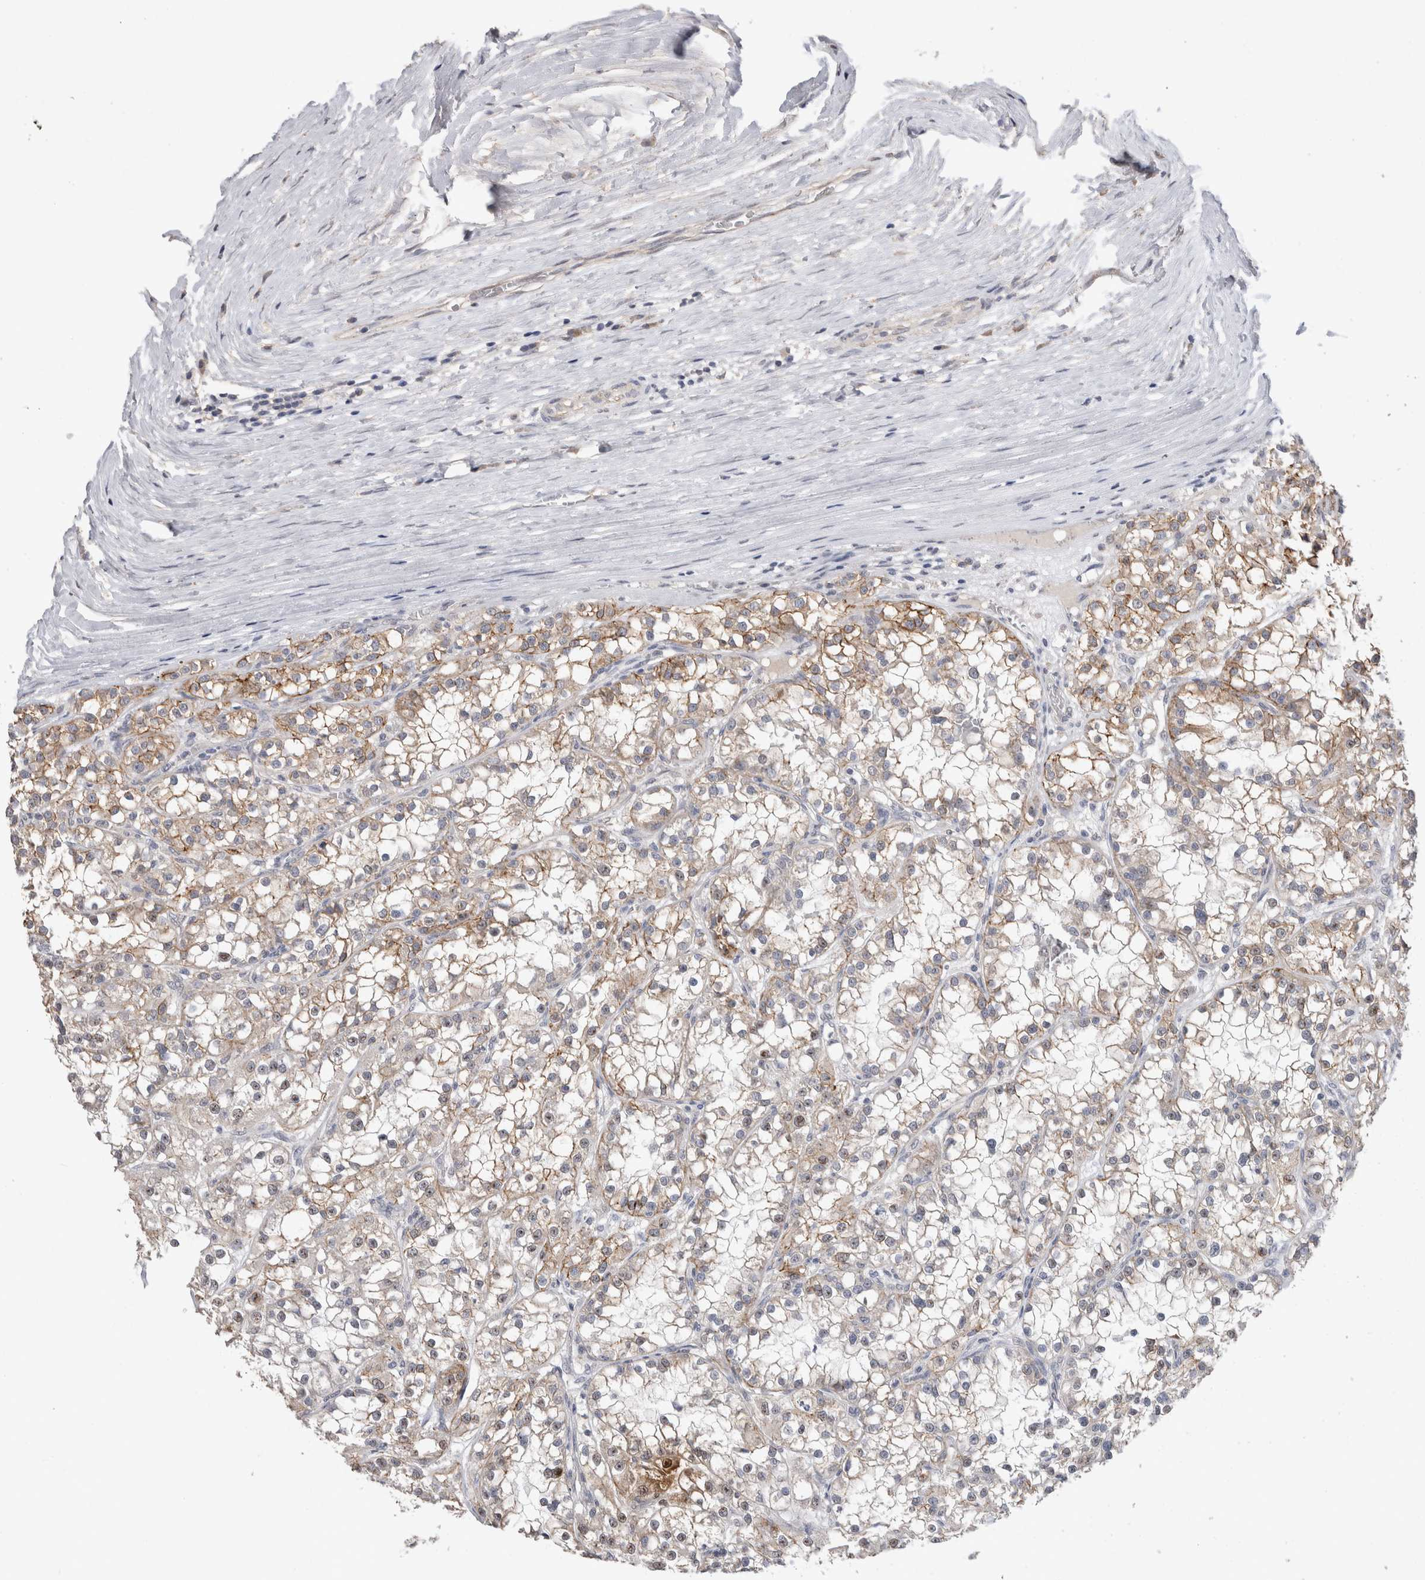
{"staining": {"intensity": "weak", "quantity": ">75%", "location": "cytoplasmic/membranous"}, "tissue": "renal cancer", "cell_type": "Tumor cells", "image_type": "cancer", "snomed": [{"axis": "morphology", "description": "Adenocarcinoma, NOS"}, {"axis": "topography", "description": "Kidney"}], "caption": "Adenocarcinoma (renal) tissue shows weak cytoplasmic/membranous expression in approximately >75% of tumor cells (Stains: DAB (3,3'-diaminobenzidine) in brown, nuclei in blue, Microscopy: brightfield microscopy at high magnification).", "gene": "CDH6", "patient": {"sex": "female", "age": 52}}